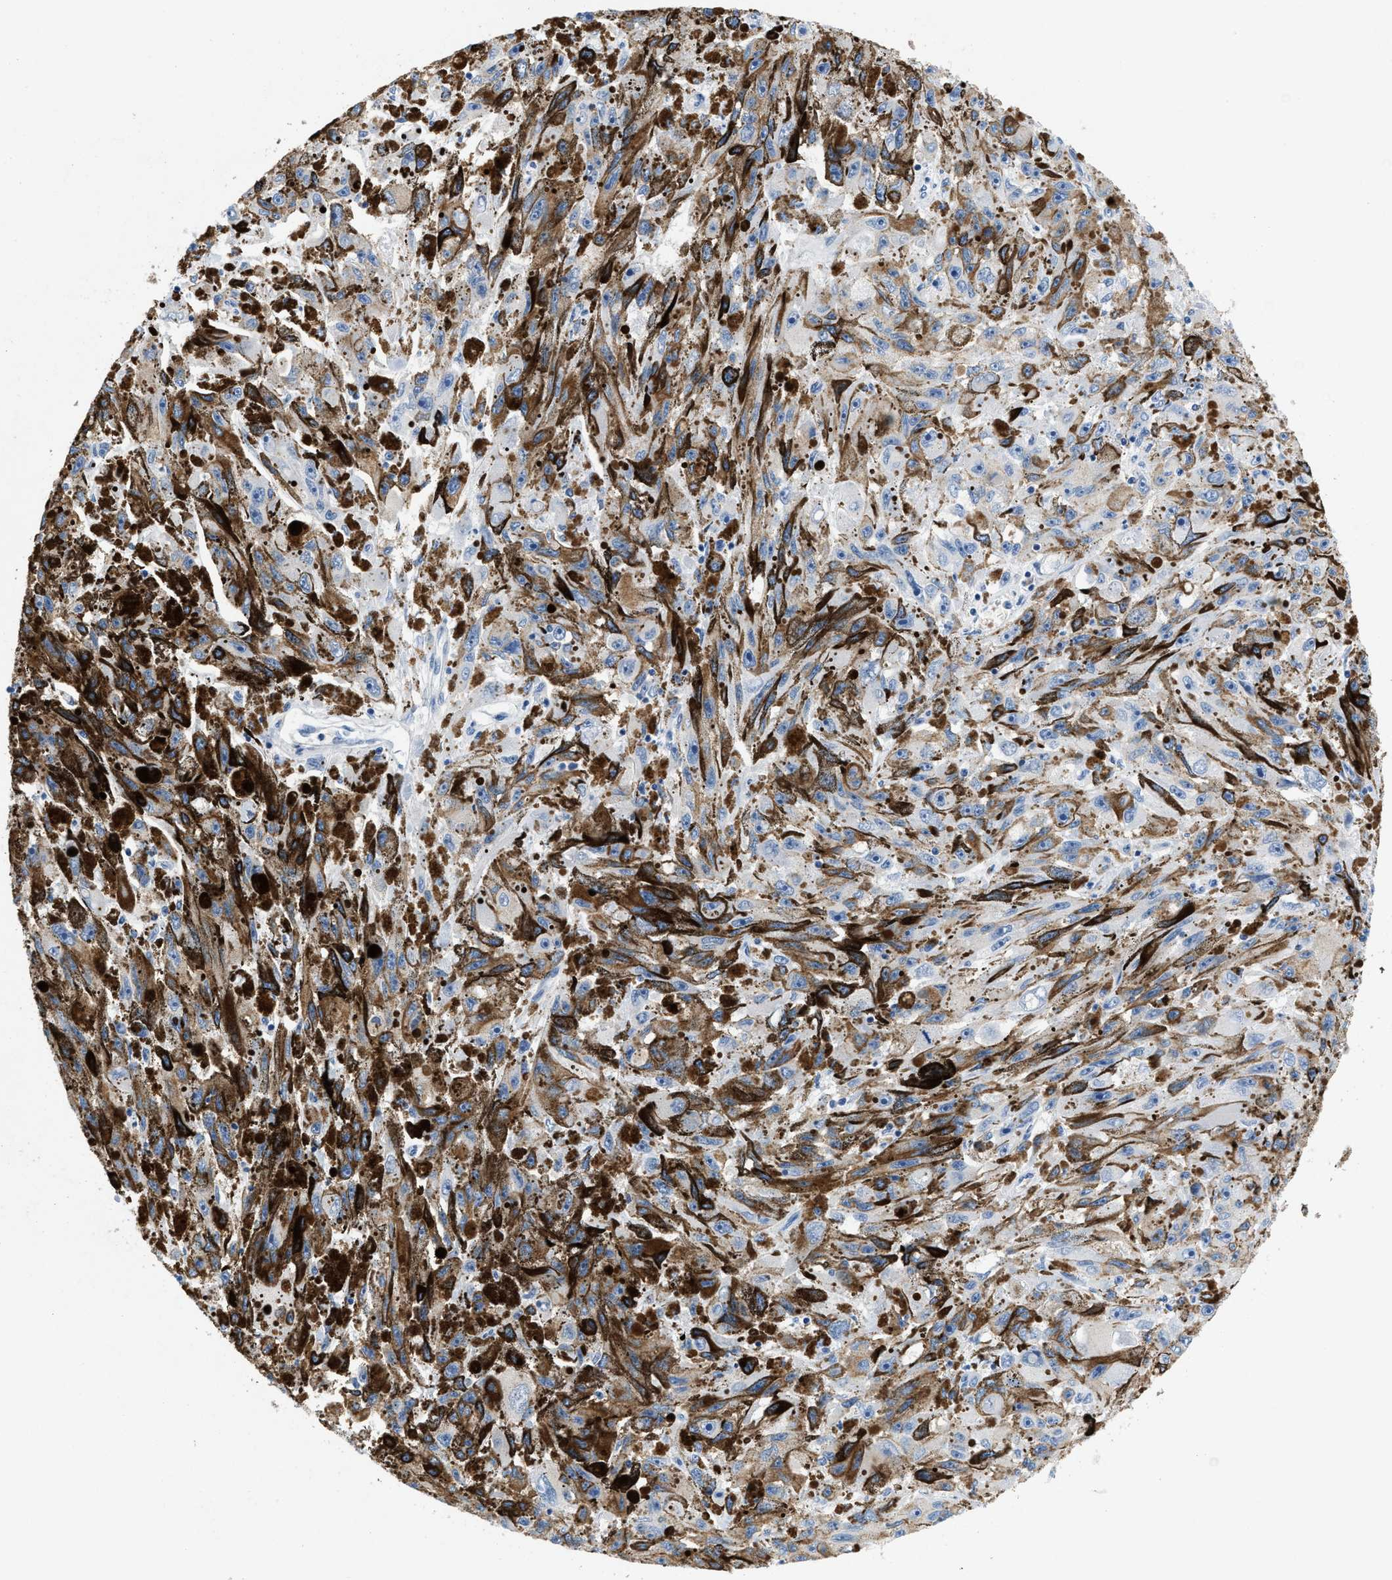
{"staining": {"intensity": "negative", "quantity": "none", "location": "none"}, "tissue": "melanoma", "cell_type": "Tumor cells", "image_type": "cancer", "snomed": [{"axis": "morphology", "description": "Malignant melanoma, NOS"}, {"axis": "topography", "description": "Skin"}], "caption": "This is a image of immunohistochemistry staining of melanoma, which shows no expression in tumor cells.", "gene": "BPGM", "patient": {"sex": "female", "age": 104}}